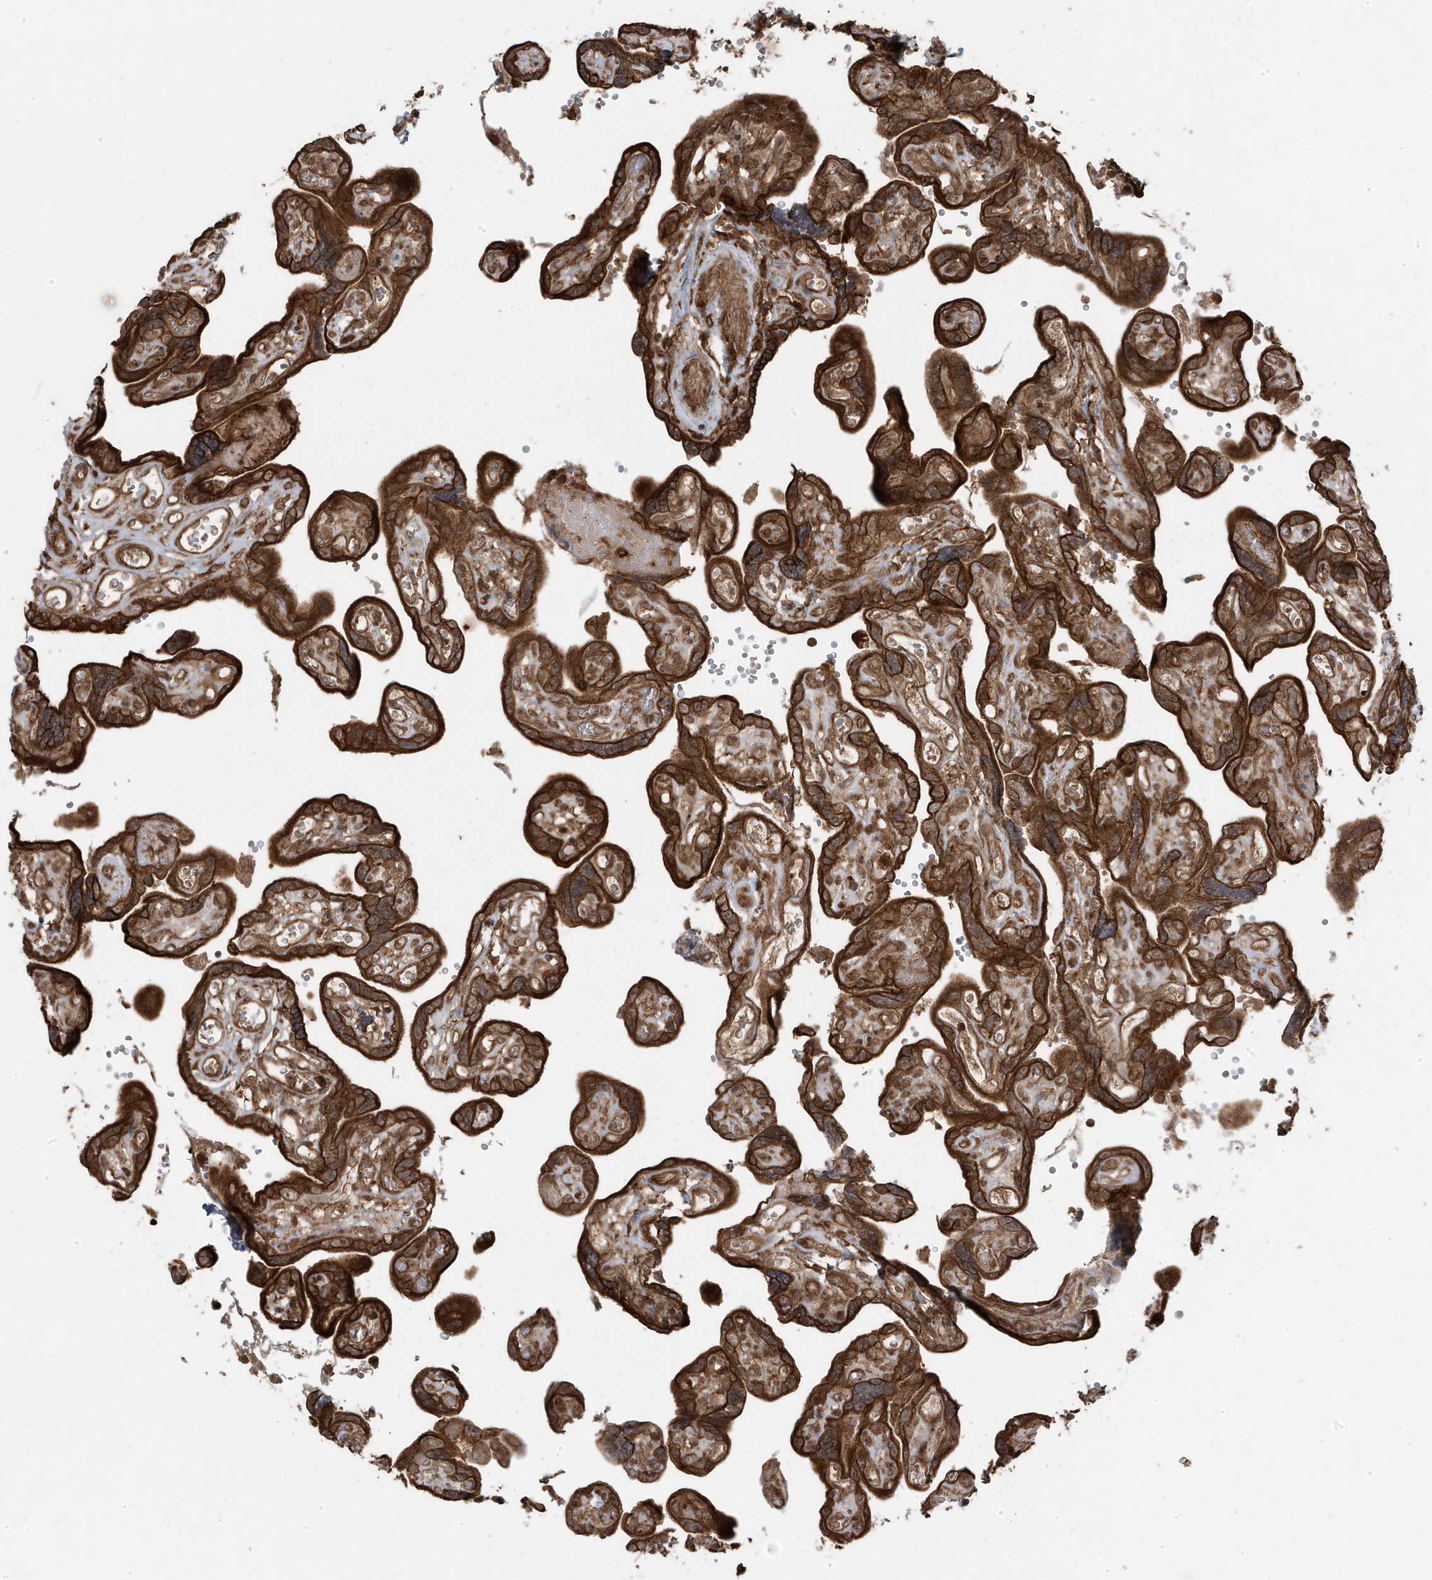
{"staining": {"intensity": "moderate", "quantity": ">75%", "location": "cytoplasmic/membranous"}, "tissue": "placenta", "cell_type": "Decidual cells", "image_type": "normal", "snomed": [{"axis": "morphology", "description": "Normal tissue, NOS"}, {"axis": "topography", "description": "Placenta"}], "caption": "High-power microscopy captured an immunohistochemistry histopathology image of benign placenta, revealing moderate cytoplasmic/membranous positivity in approximately >75% of decidual cells.", "gene": "ASAP1", "patient": {"sex": "female", "age": 30}}